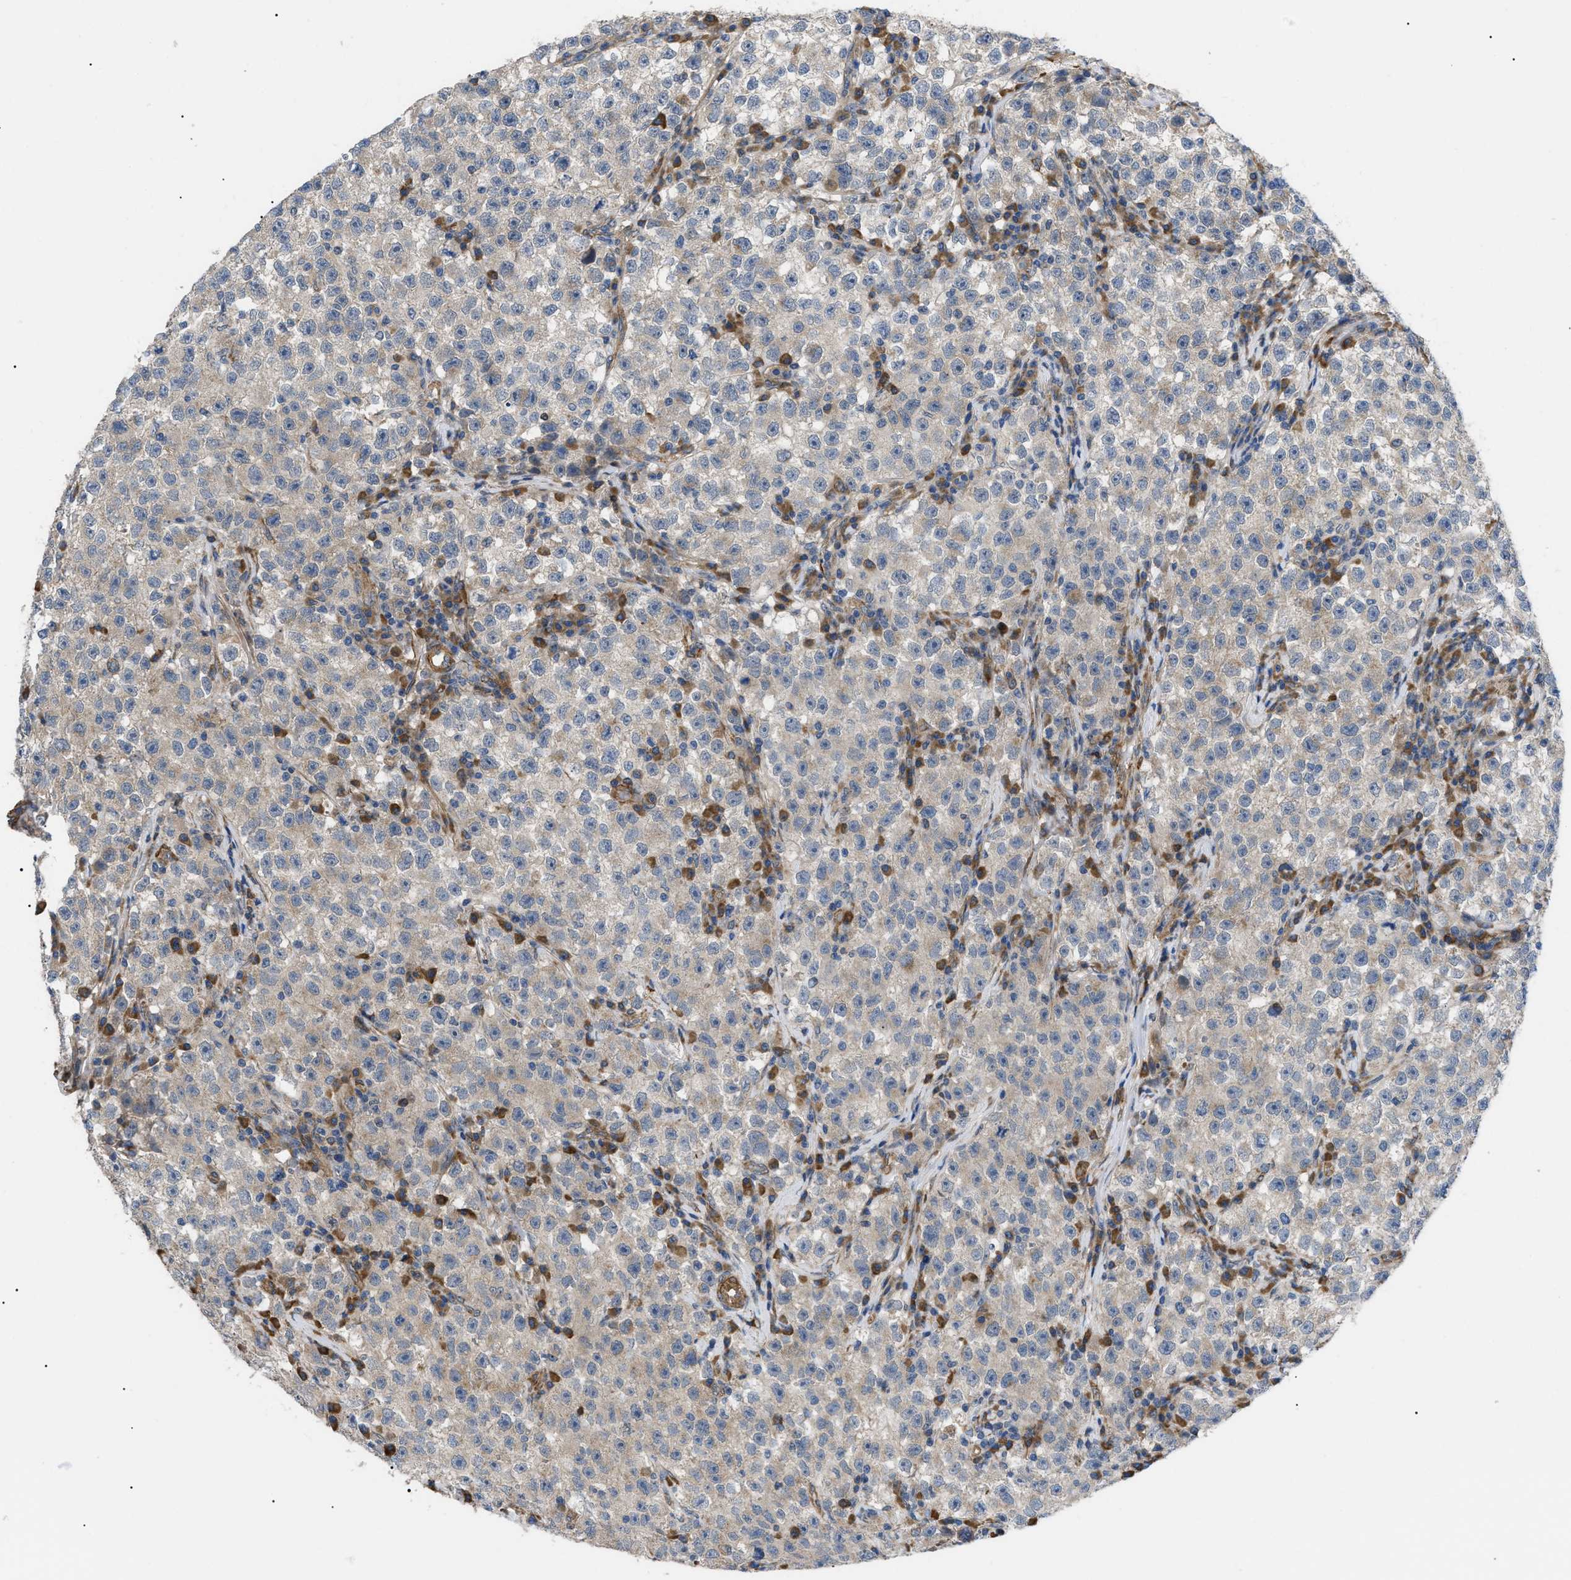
{"staining": {"intensity": "negative", "quantity": "none", "location": "none"}, "tissue": "testis cancer", "cell_type": "Tumor cells", "image_type": "cancer", "snomed": [{"axis": "morphology", "description": "Seminoma, NOS"}, {"axis": "topography", "description": "Testis"}], "caption": "An image of testis cancer stained for a protein shows no brown staining in tumor cells.", "gene": "MYO10", "patient": {"sex": "male", "age": 22}}